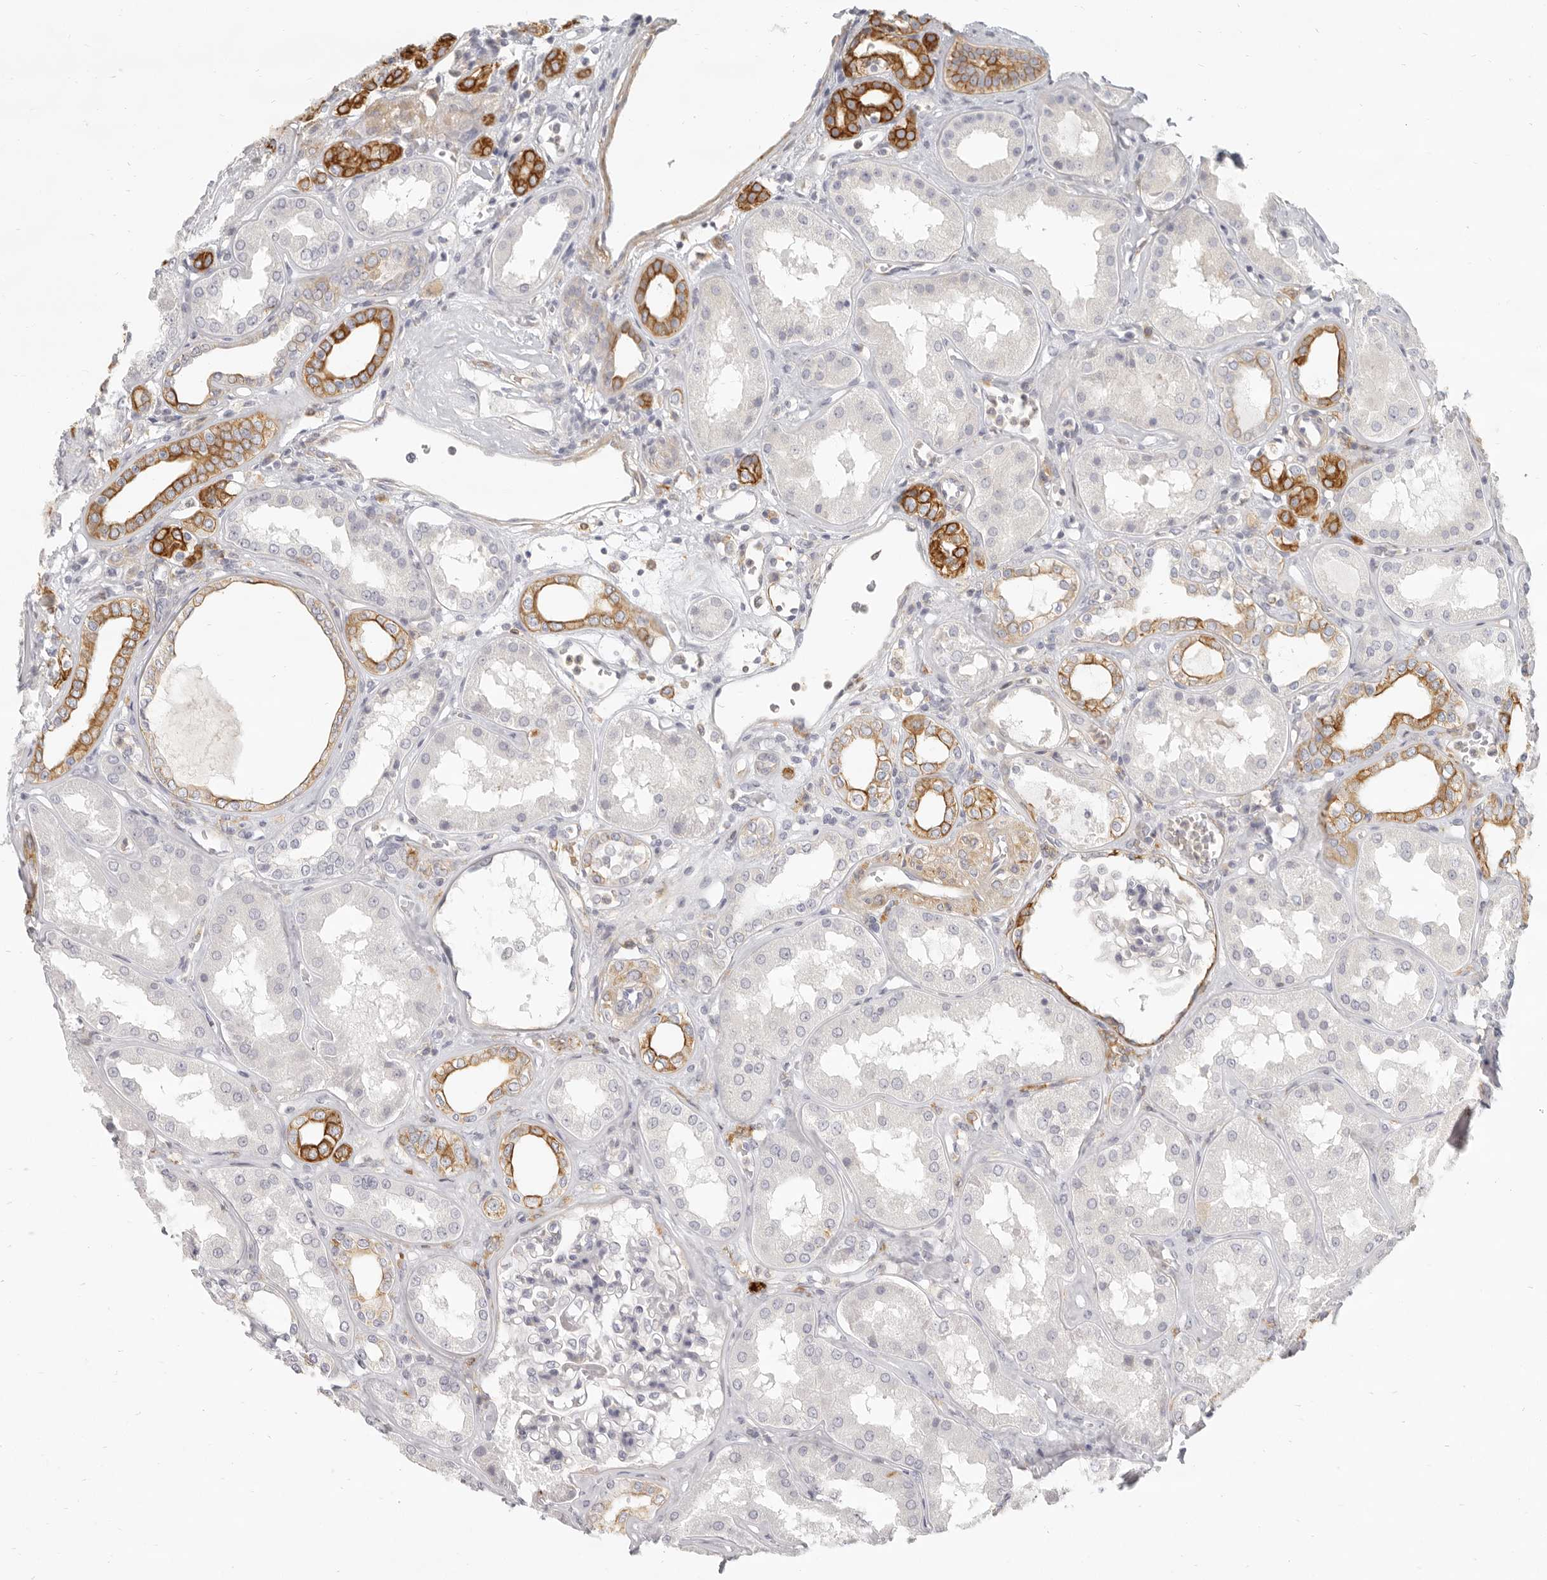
{"staining": {"intensity": "negative", "quantity": "none", "location": "none"}, "tissue": "kidney", "cell_type": "Cells in glomeruli", "image_type": "normal", "snomed": [{"axis": "morphology", "description": "Normal tissue, NOS"}, {"axis": "topography", "description": "Kidney"}], "caption": "Image shows no protein positivity in cells in glomeruli of benign kidney. Nuclei are stained in blue.", "gene": "NIBAN1", "patient": {"sex": "female", "age": 56}}